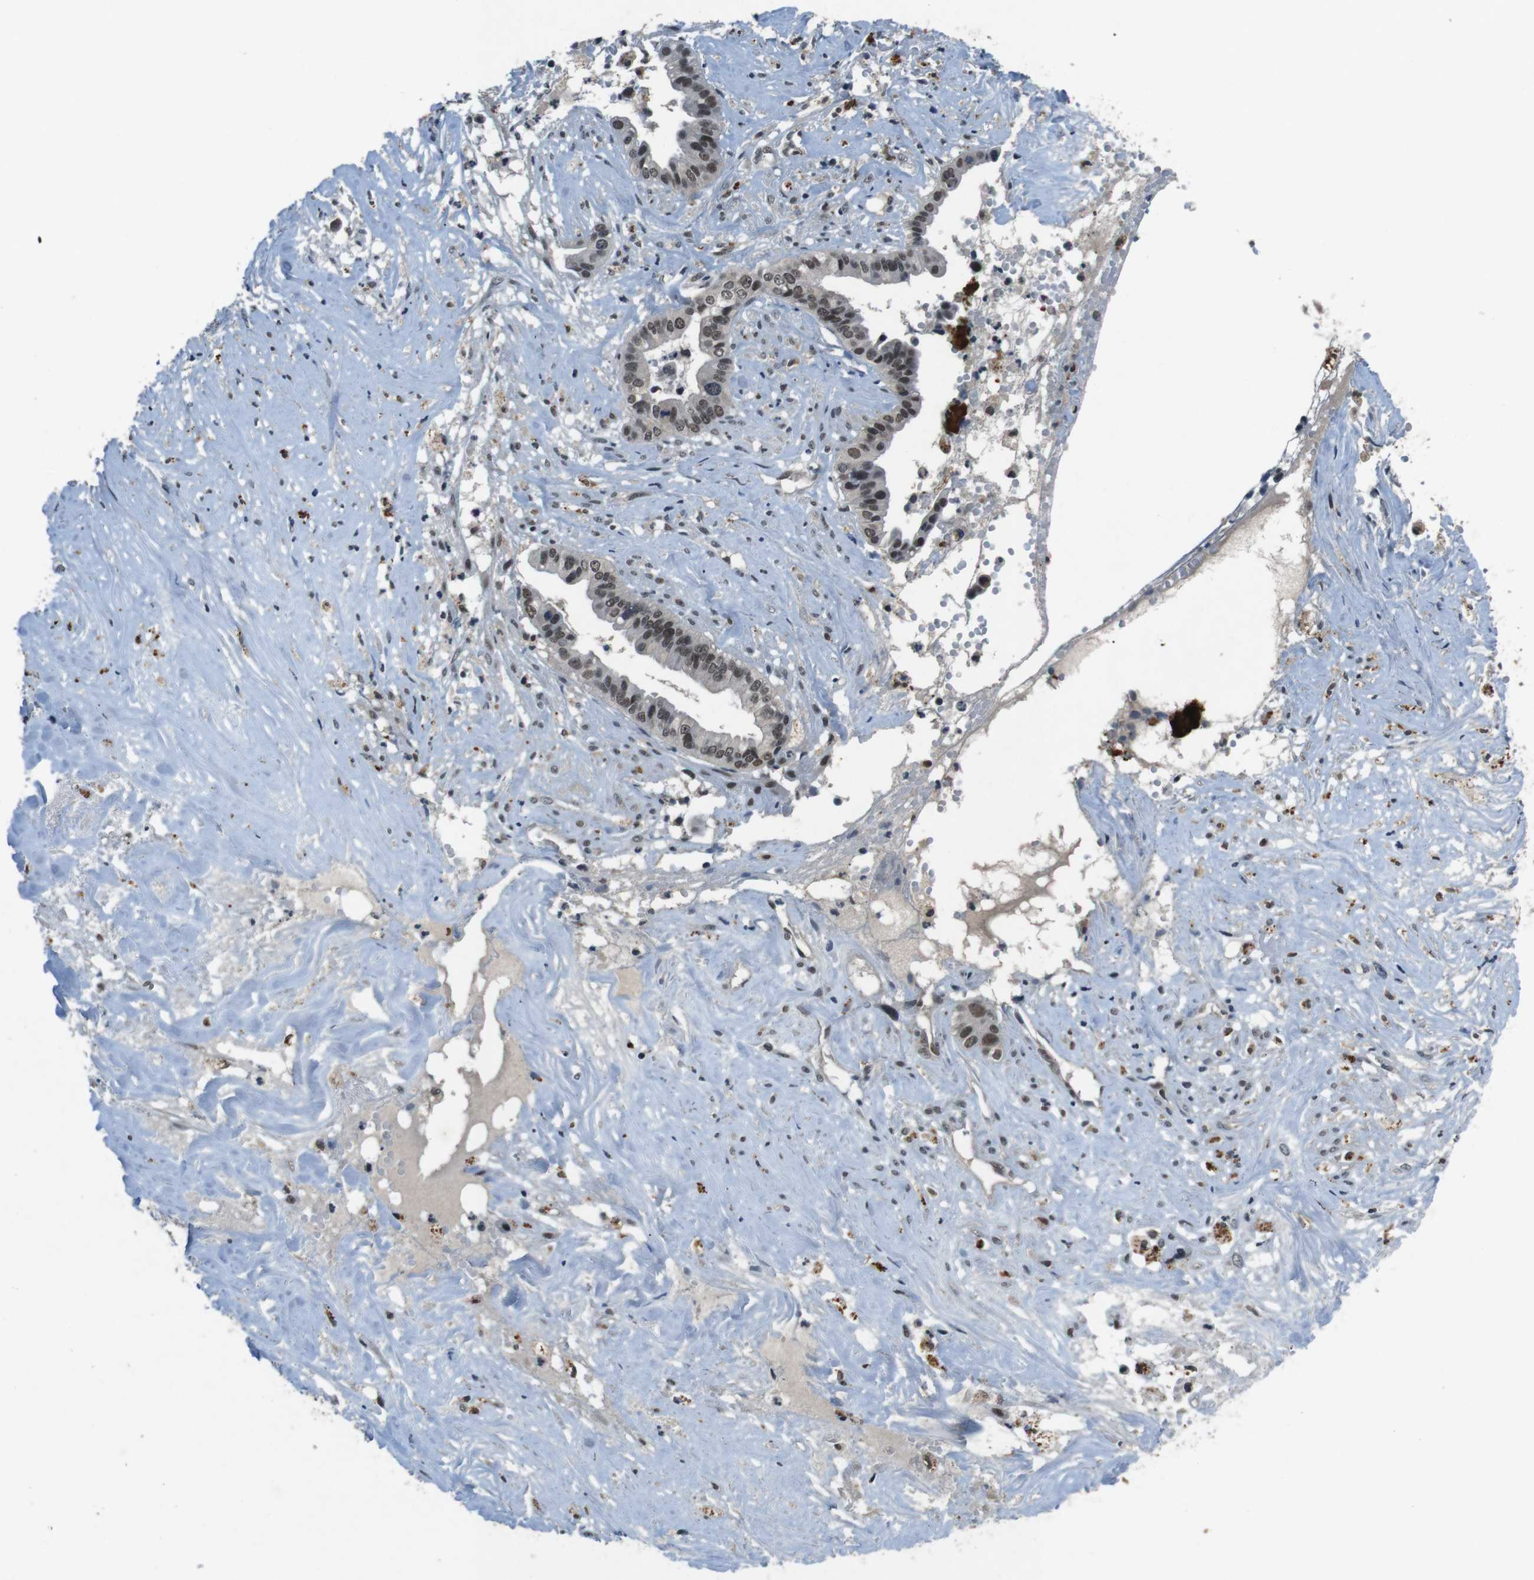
{"staining": {"intensity": "moderate", "quantity": ">75%", "location": "nuclear"}, "tissue": "liver cancer", "cell_type": "Tumor cells", "image_type": "cancer", "snomed": [{"axis": "morphology", "description": "Cholangiocarcinoma"}, {"axis": "topography", "description": "Liver"}], "caption": "A photomicrograph of liver cholangiocarcinoma stained for a protein demonstrates moderate nuclear brown staining in tumor cells. (DAB (3,3'-diaminobenzidine) IHC, brown staining for protein, blue staining for nuclei).", "gene": "USP7", "patient": {"sex": "female", "age": 61}}